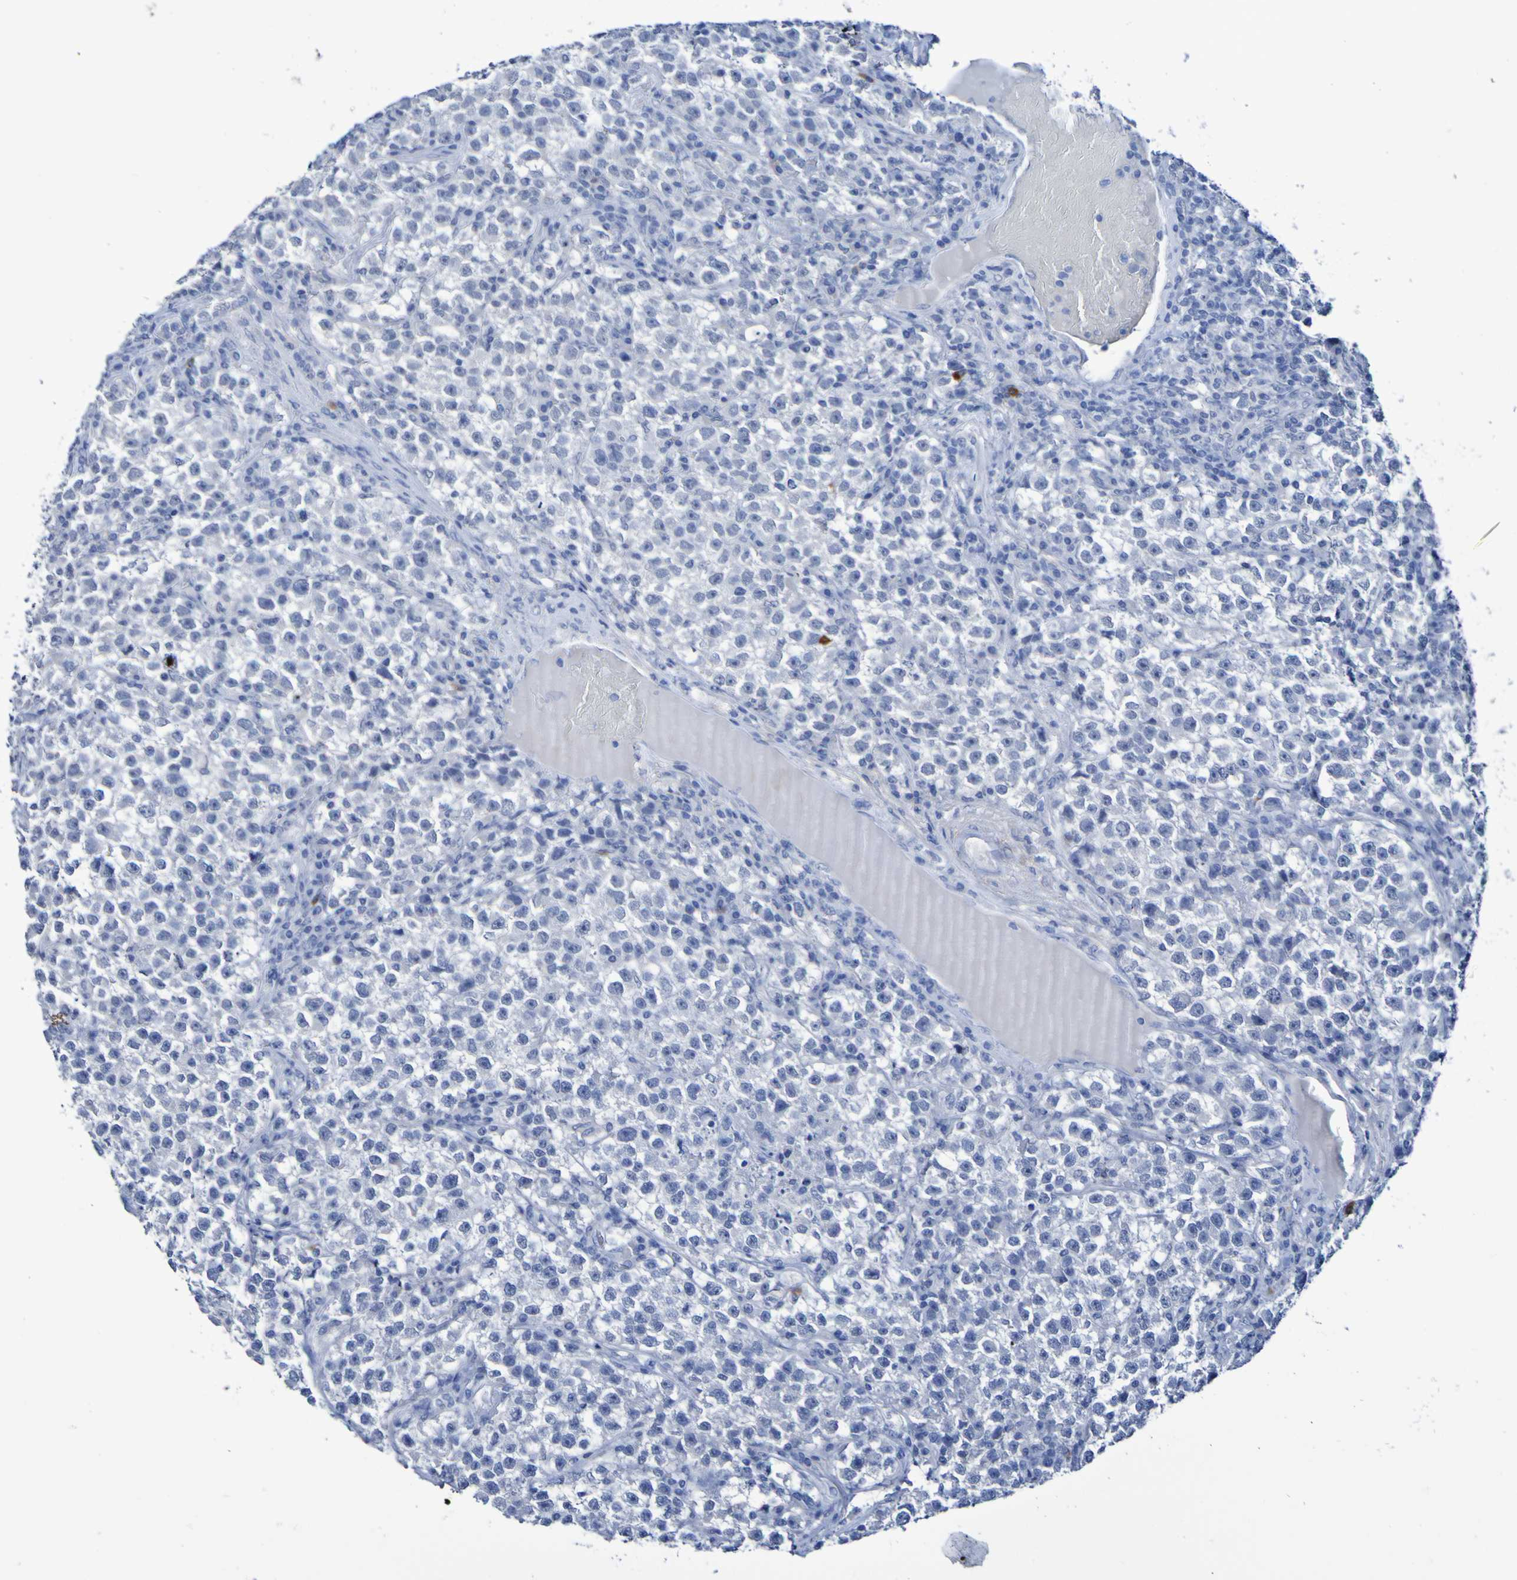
{"staining": {"intensity": "negative", "quantity": "none", "location": "none"}, "tissue": "testis cancer", "cell_type": "Tumor cells", "image_type": "cancer", "snomed": [{"axis": "morphology", "description": "Seminoma, NOS"}, {"axis": "topography", "description": "Testis"}], "caption": "IHC photomicrograph of seminoma (testis) stained for a protein (brown), which exhibits no expression in tumor cells. (DAB immunohistochemistry visualized using brightfield microscopy, high magnification).", "gene": "SGCB", "patient": {"sex": "male", "age": 22}}